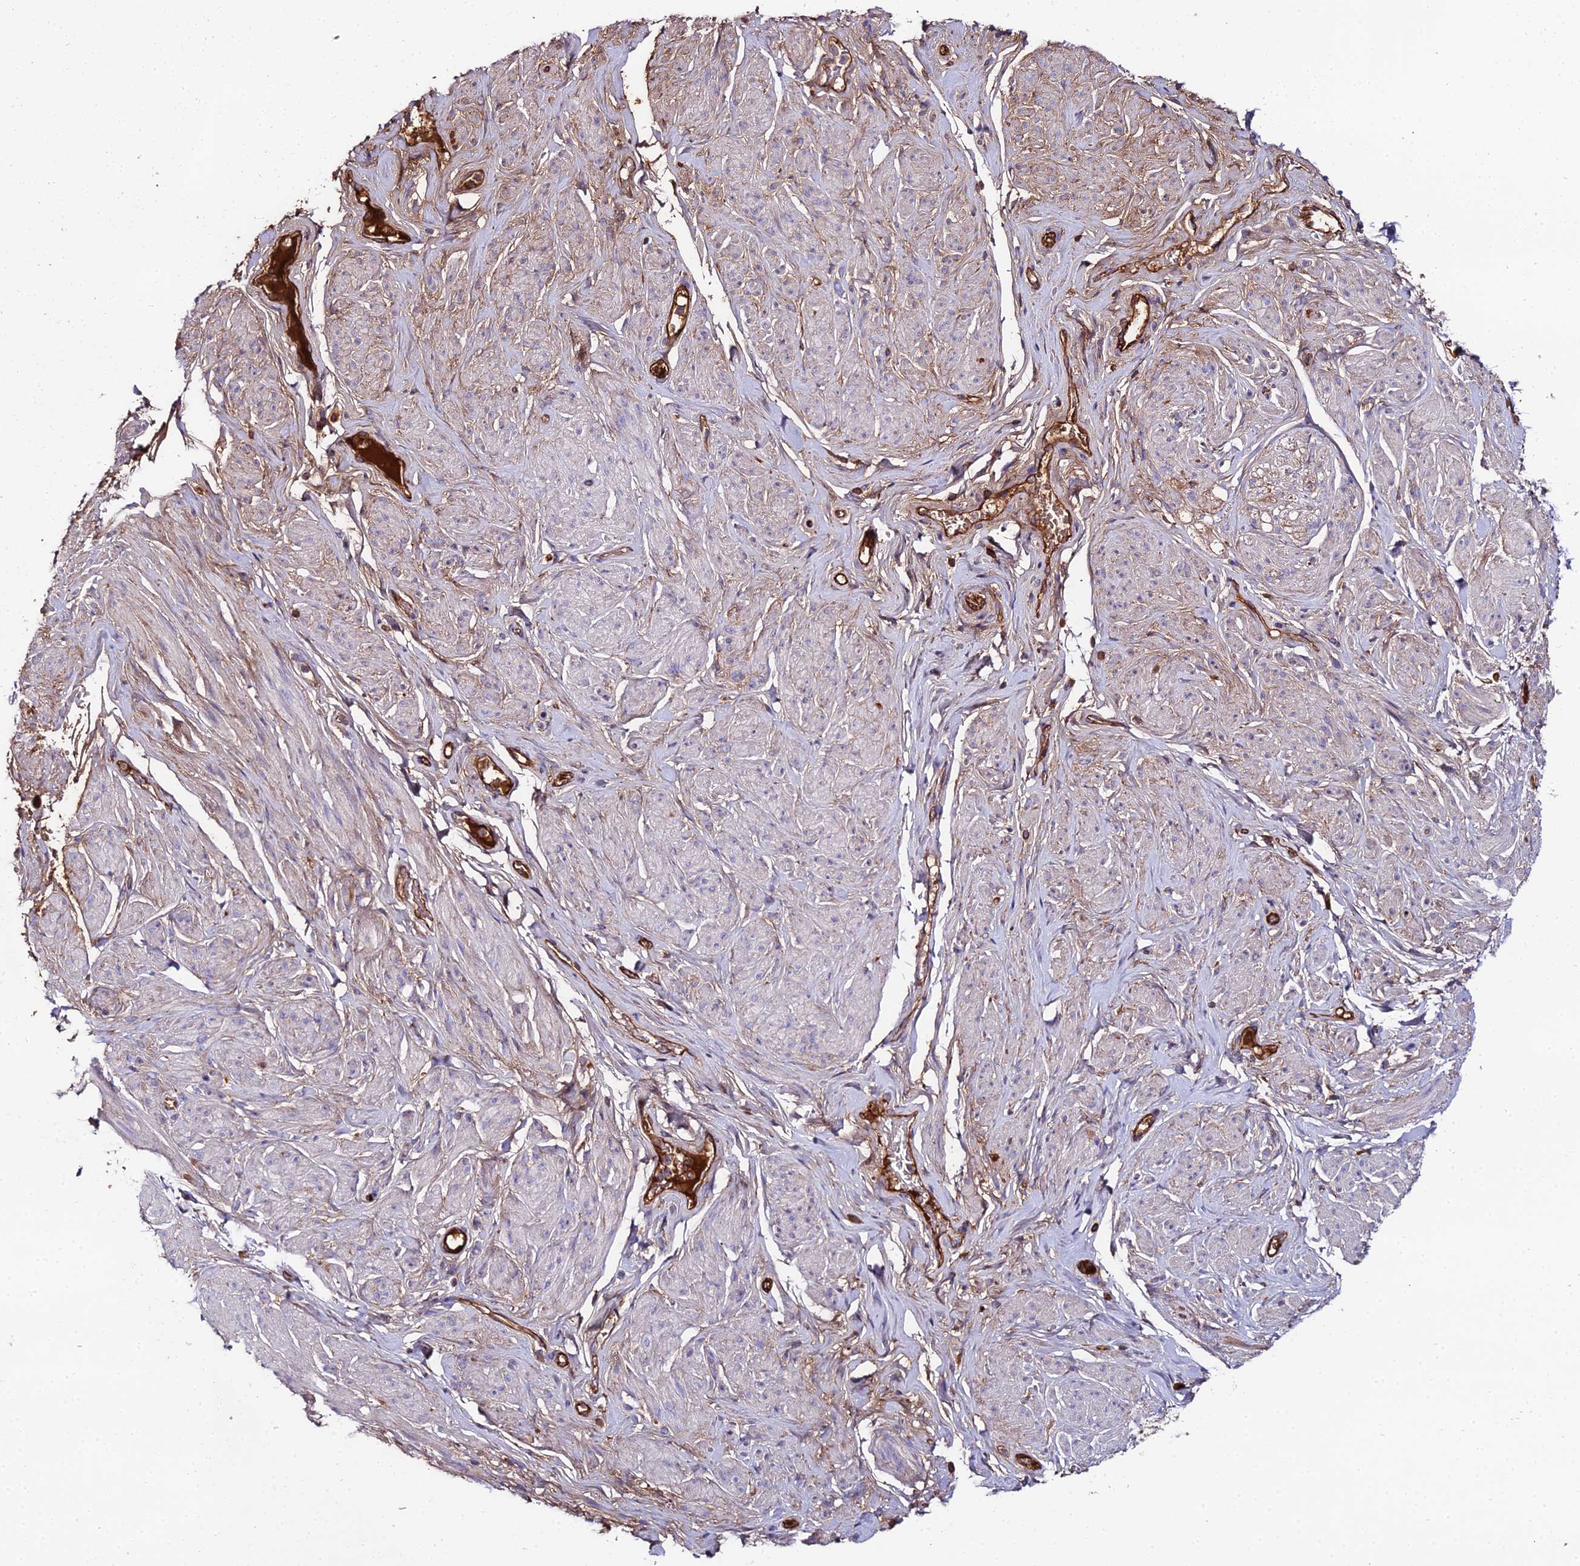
{"staining": {"intensity": "weak", "quantity": "<25%", "location": "cytoplasmic/membranous"}, "tissue": "smooth muscle", "cell_type": "Smooth muscle cells", "image_type": "normal", "snomed": [{"axis": "morphology", "description": "Normal tissue, NOS"}, {"axis": "topography", "description": "Smooth muscle"}, {"axis": "topography", "description": "Peripheral nerve tissue"}], "caption": "Immunohistochemistry of normal human smooth muscle reveals no expression in smooth muscle cells.", "gene": "BEX4", "patient": {"sex": "male", "age": 69}}